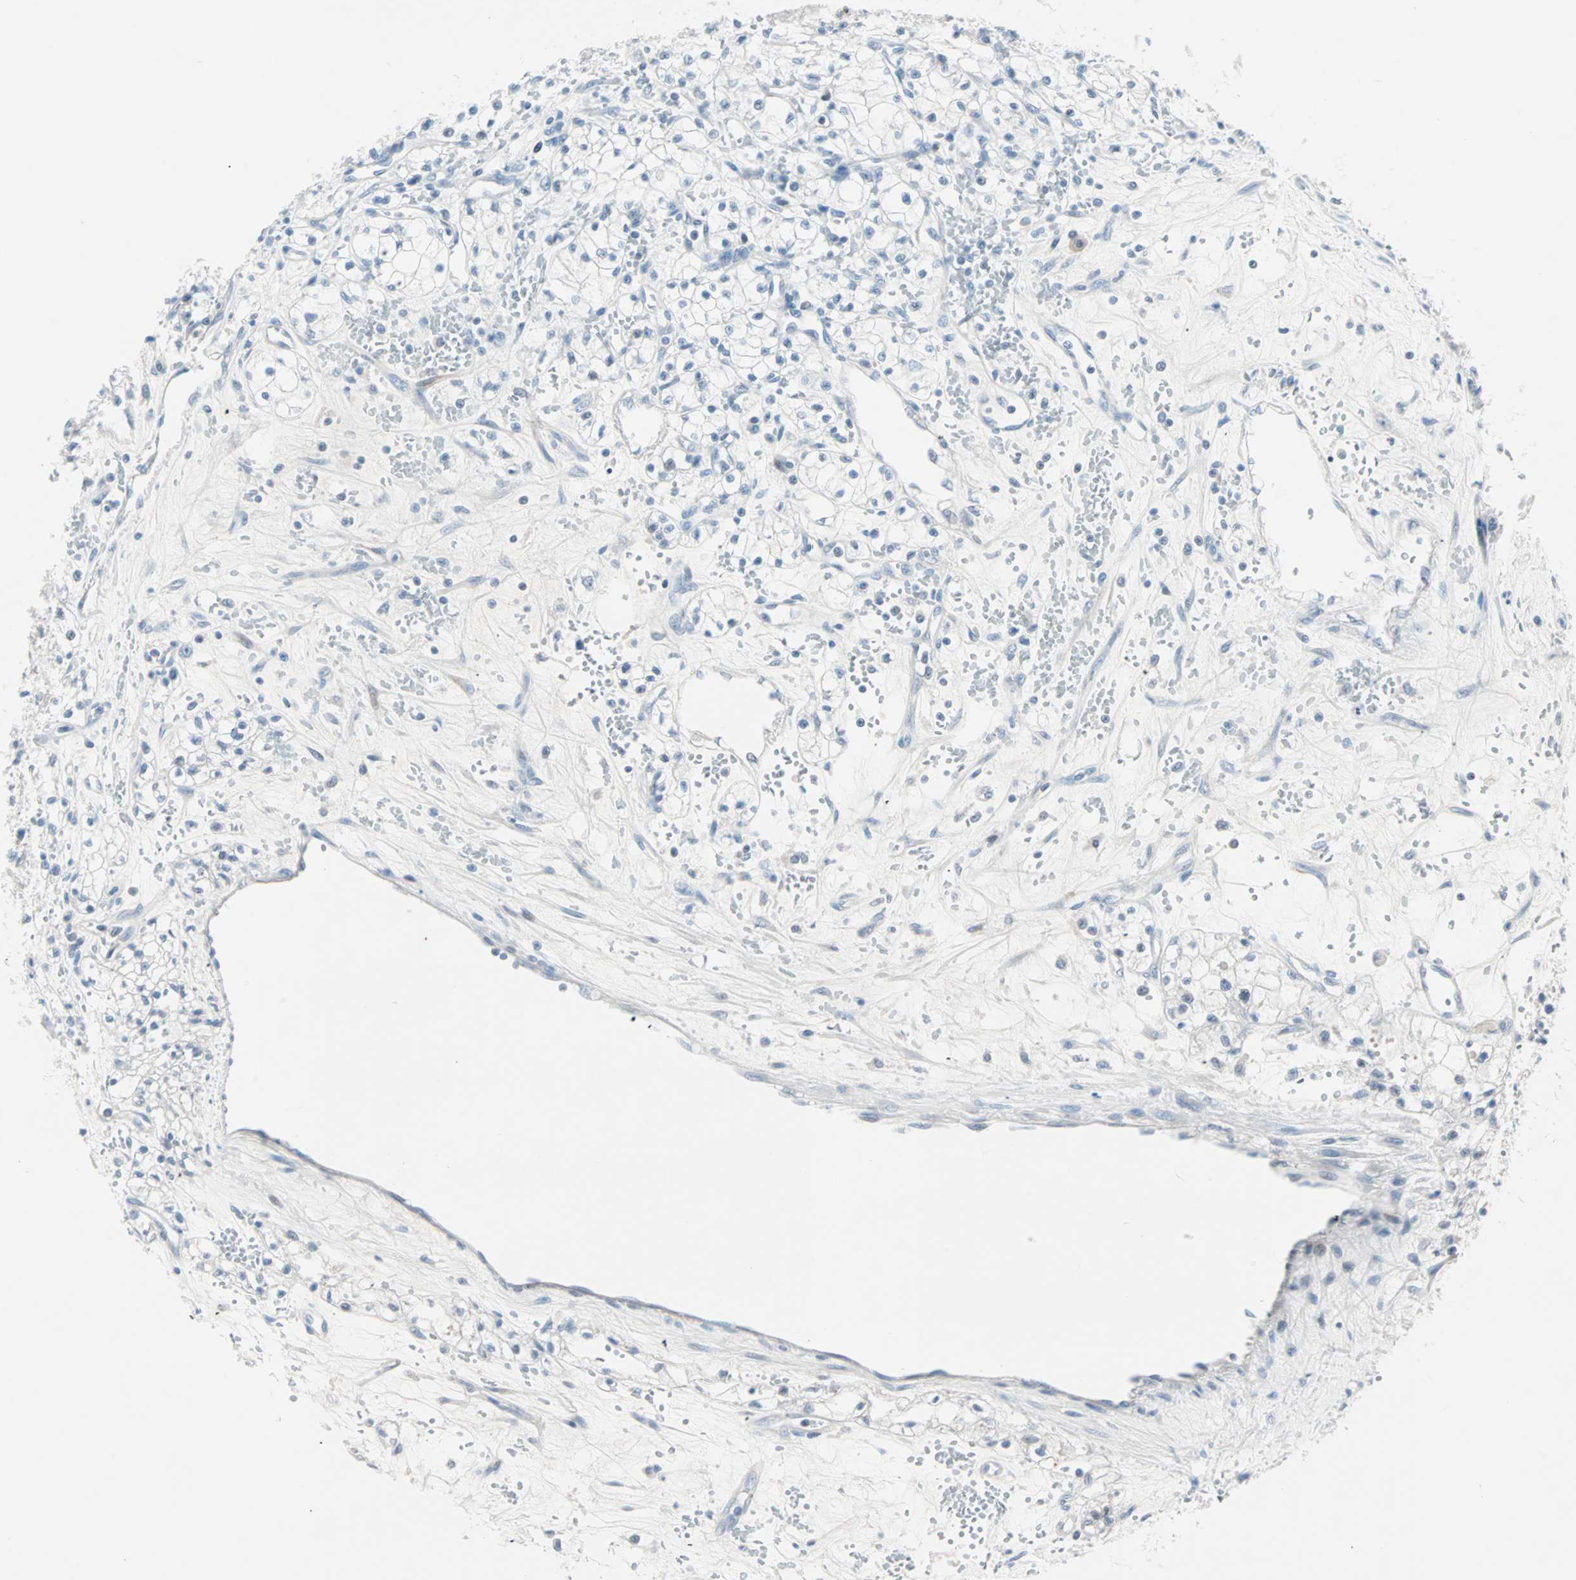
{"staining": {"intensity": "negative", "quantity": "none", "location": "none"}, "tissue": "renal cancer", "cell_type": "Tumor cells", "image_type": "cancer", "snomed": [{"axis": "morphology", "description": "Normal tissue, NOS"}, {"axis": "morphology", "description": "Adenocarcinoma, NOS"}, {"axis": "topography", "description": "Kidney"}], "caption": "Tumor cells are negative for protein expression in human renal cancer. (Stains: DAB (3,3'-diaminobenzidine) immunohistochemistry with hematoxylin counter stain, Microscopy: brightfield microscopy at high magnification).", "gene": "NEFH", "patient": {"sex": "male", "age": 59}}